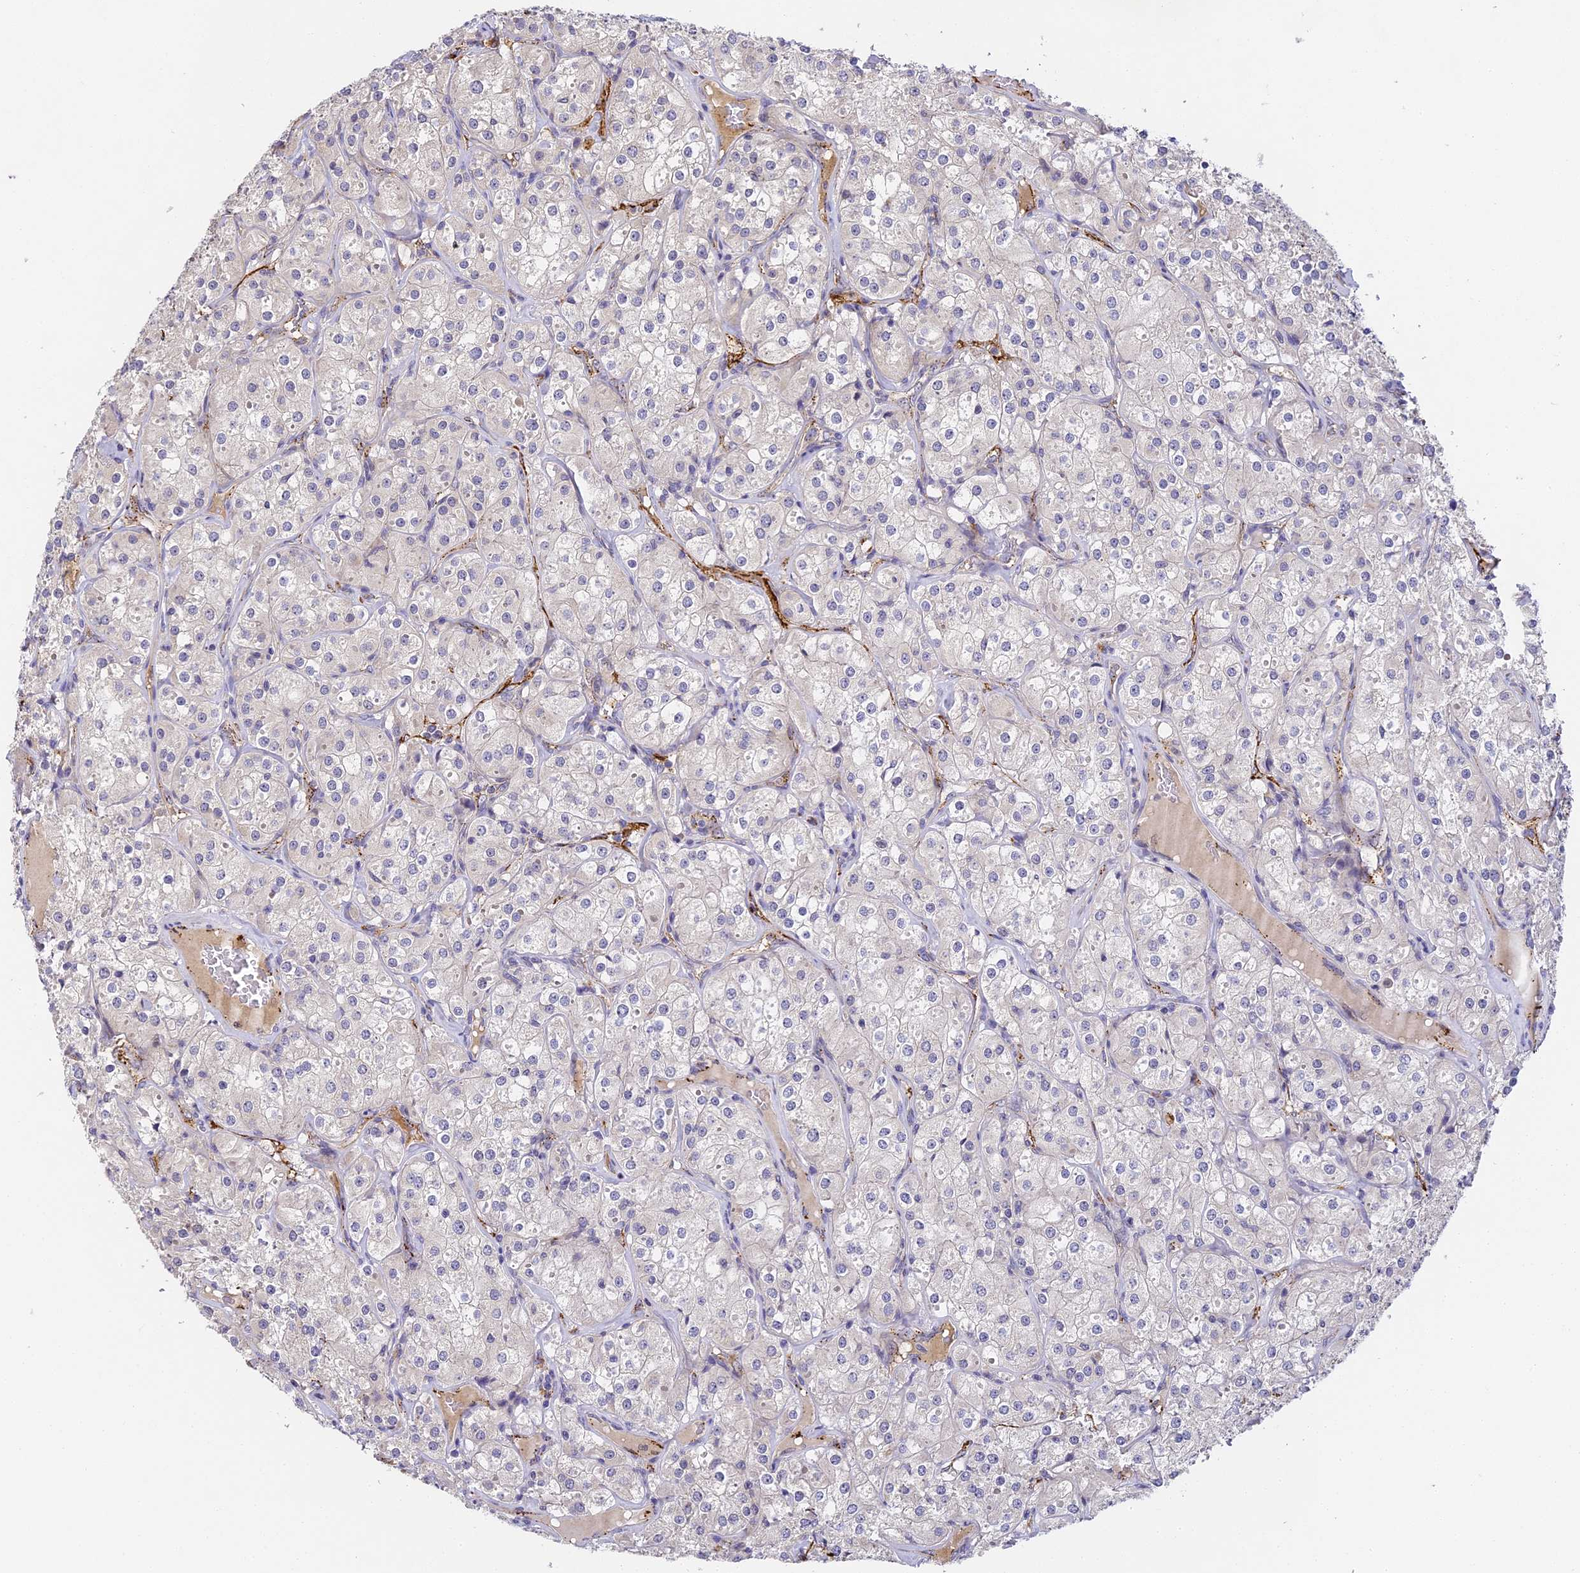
{"staining": {"intensity": "negative", "quantity": "none", "location": "none"}, "tissue": "renal cancer", "cell_type": "Tumor cells", "image_type": "cancer", "snomed": [{"axis": "morphology", "description": "Adenocarcinoma, NOS"}, {"axis": "topography", "description": "Kidney"}], "caption": "Renal adenocarcinoma was stained to show a protein in brown. There is no significant staining in tumor cells.", "gene": "DNAAF10", "patient": {"sex": "male", "age": 77}}